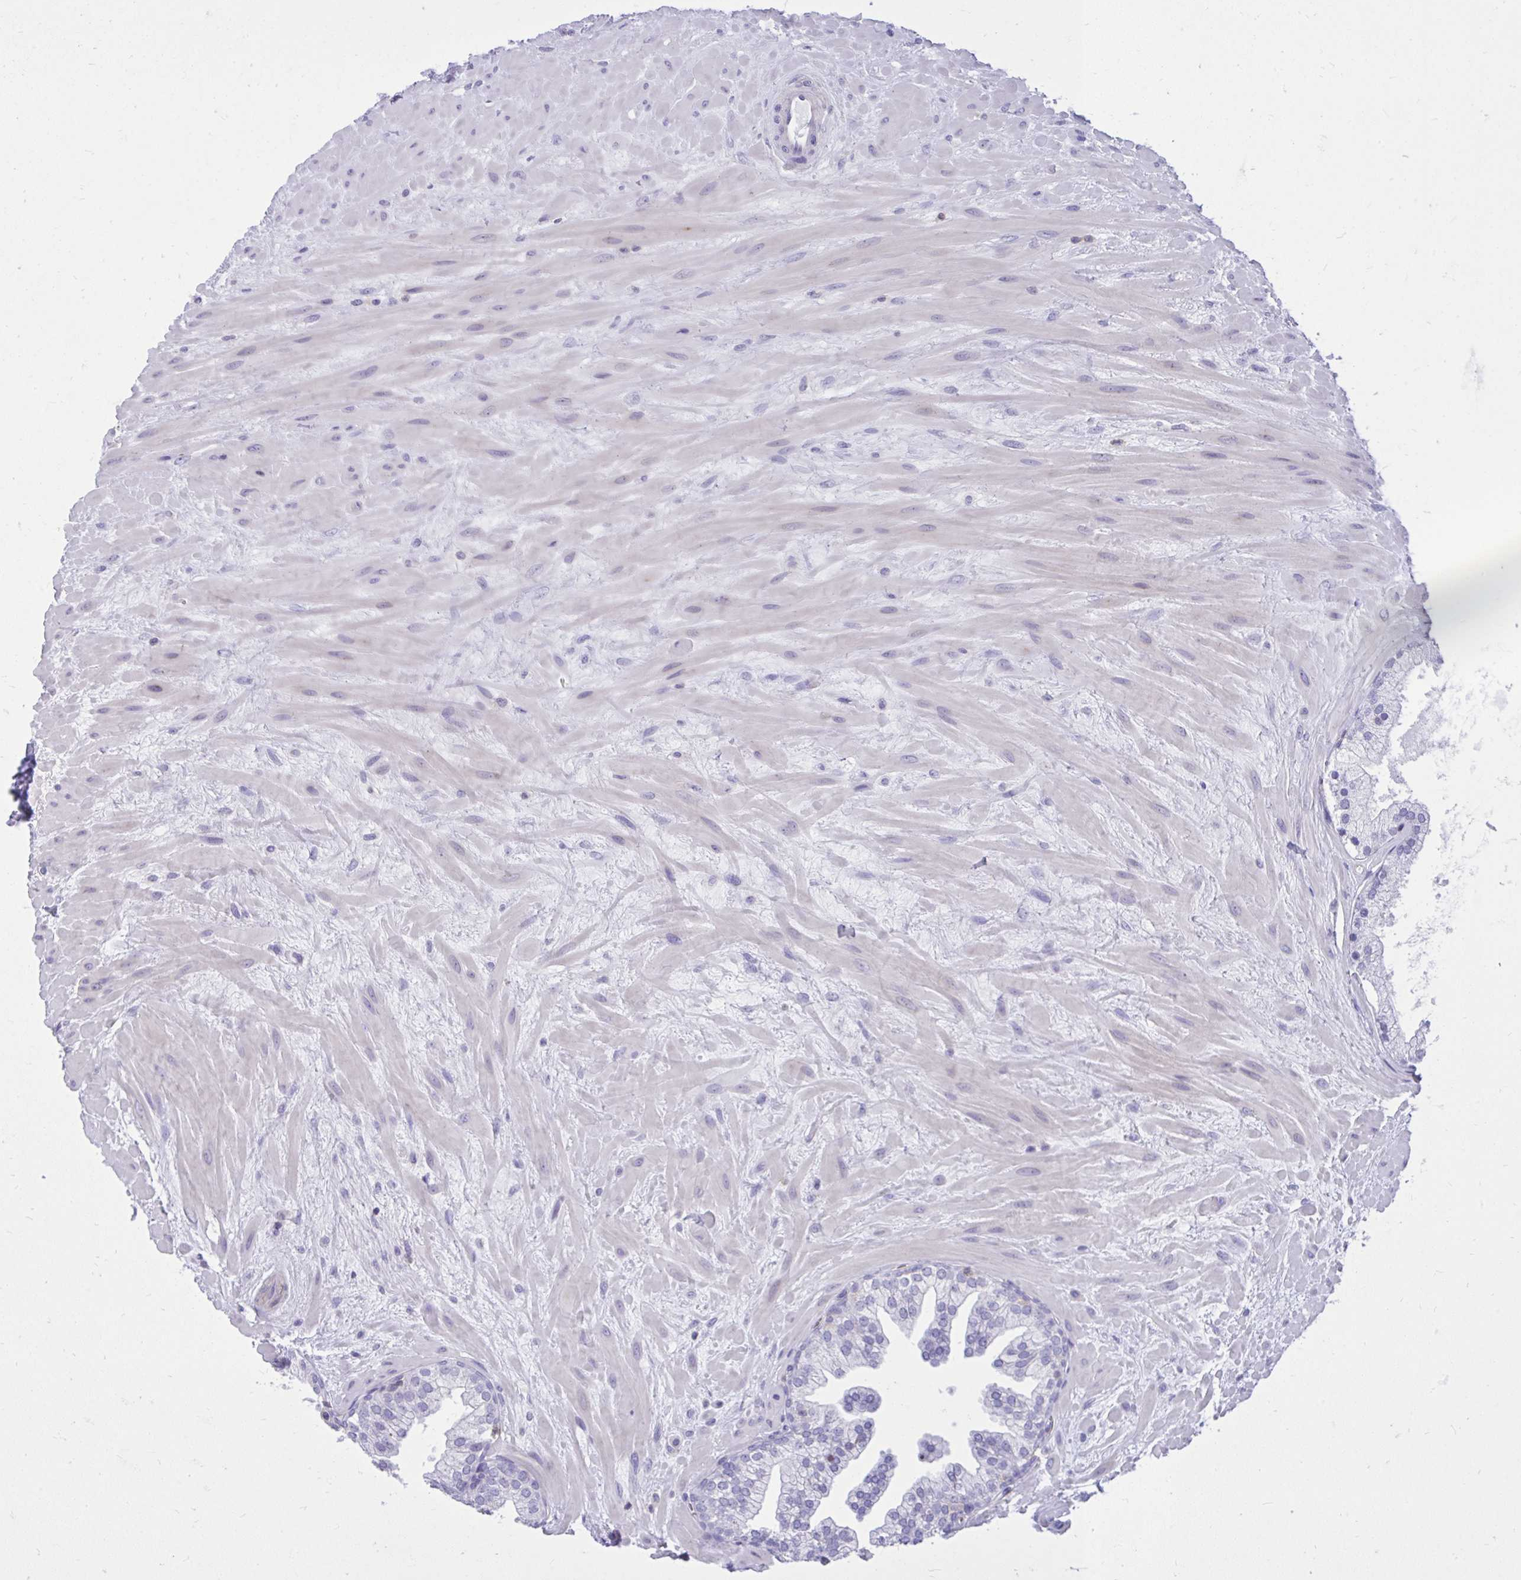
{"staining": {"intensity": "negative", "quantity": "none", "location": "none"}, "tissue": "prostate", "cell_type": "Glandular cells", "image_type": "normal", "snomed": [{"axis": "morphology", "description": "Normal tissue, NOS"}, {"axis": "topography", "description": "Prostate"}, {"axis": "topography", "description": "Peripheral nerve tissue"}], "caption": "High magnification brightfield microscopy of benign prostate stained with DAB (brown) and counterstained with hematoxylin (blue): glandular cells show no significant positivity. (DAB immunohistochemistry (IHC) with hematoxylin counter stain).", "gene": "GPRIN3", "patient": {"sex": "male", "age": 61}}